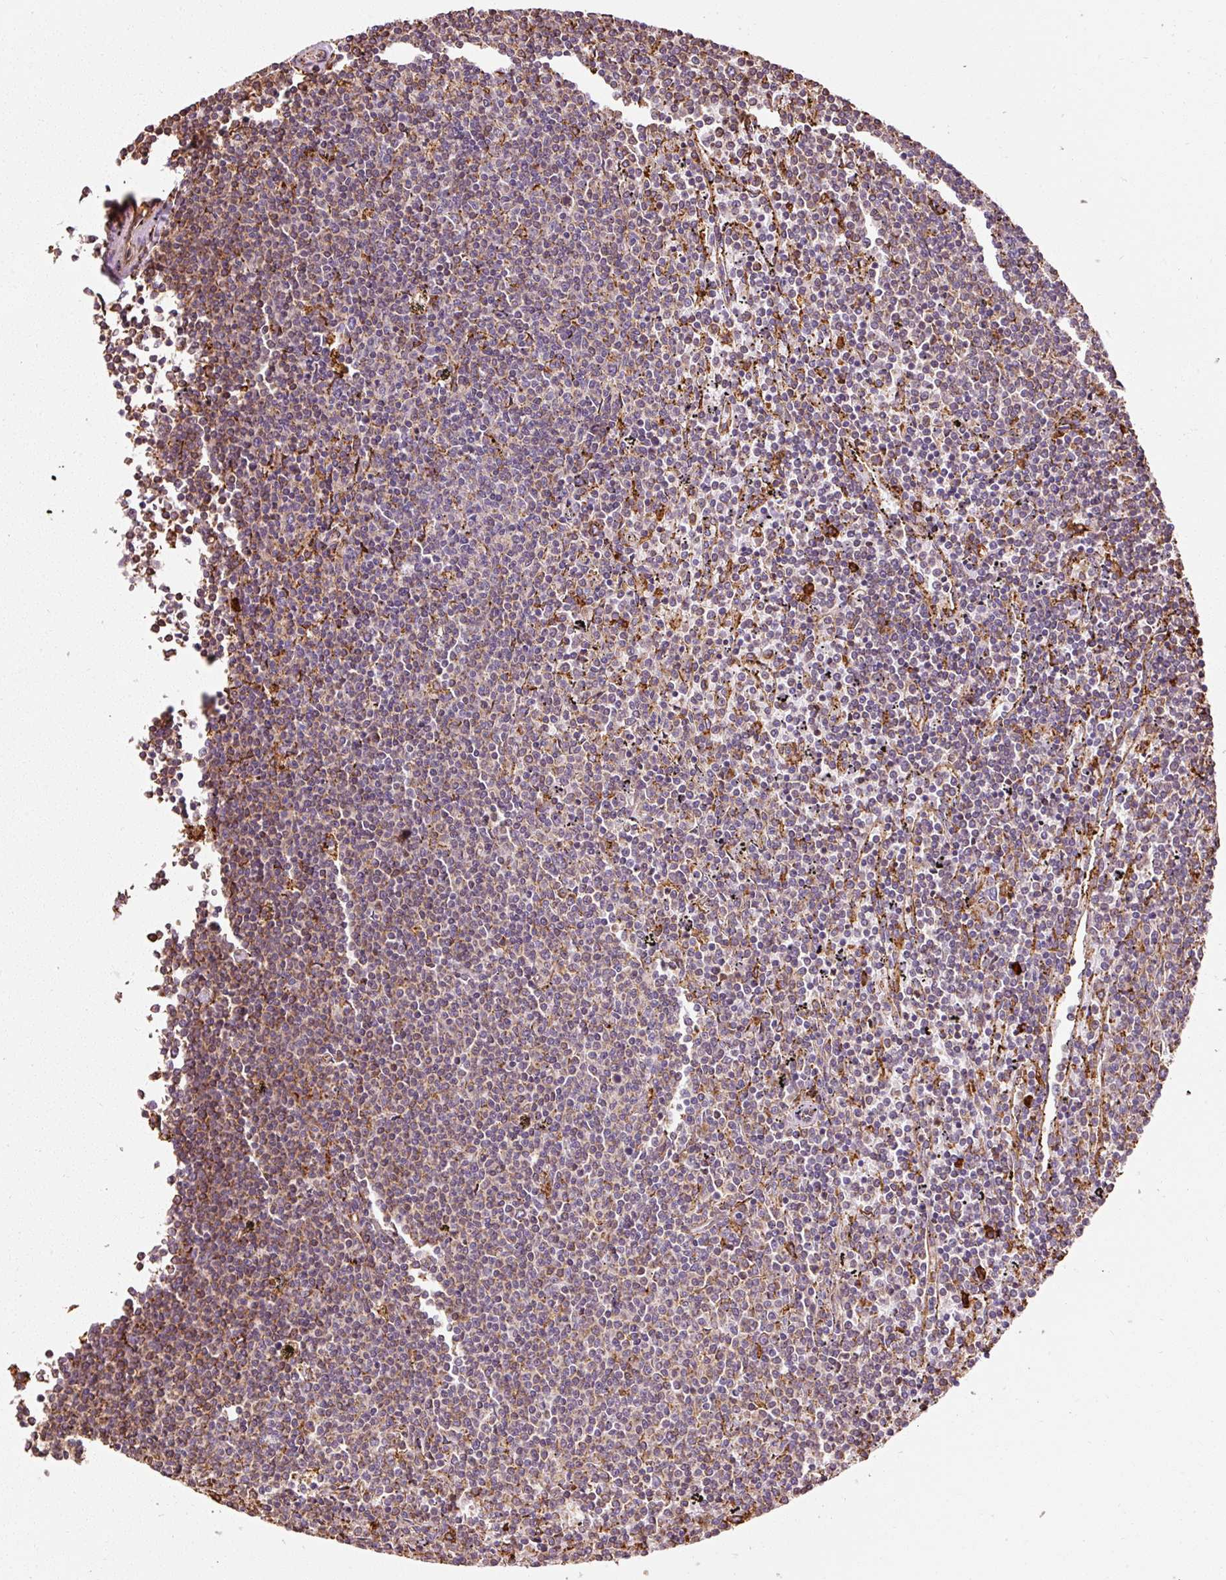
{"staining": {"intensity": "weak", "quantity": "<25%", "location": "cytoplasmic/membranous"}, "tissue": "lymphoma", "cell_type": "Tumor cells", "image_type": "cancer", "snomed": [{"axis": "morphology", "description": "Malignant lymphoma, non-Hodgkin's type, Low grade"}, {"axis": "topography", "description": "Spleen"}], "caption": "Immunohistochemical staining of human lymphoma demonstrates no significant positivity in tumor cells. (Brightfield microscopy of DAB (3,3'-diaminobenzidine) immunohistochemistry at high magnification).", "gene": "KLC1", "patient": {"sex": "female", "age": 50}}